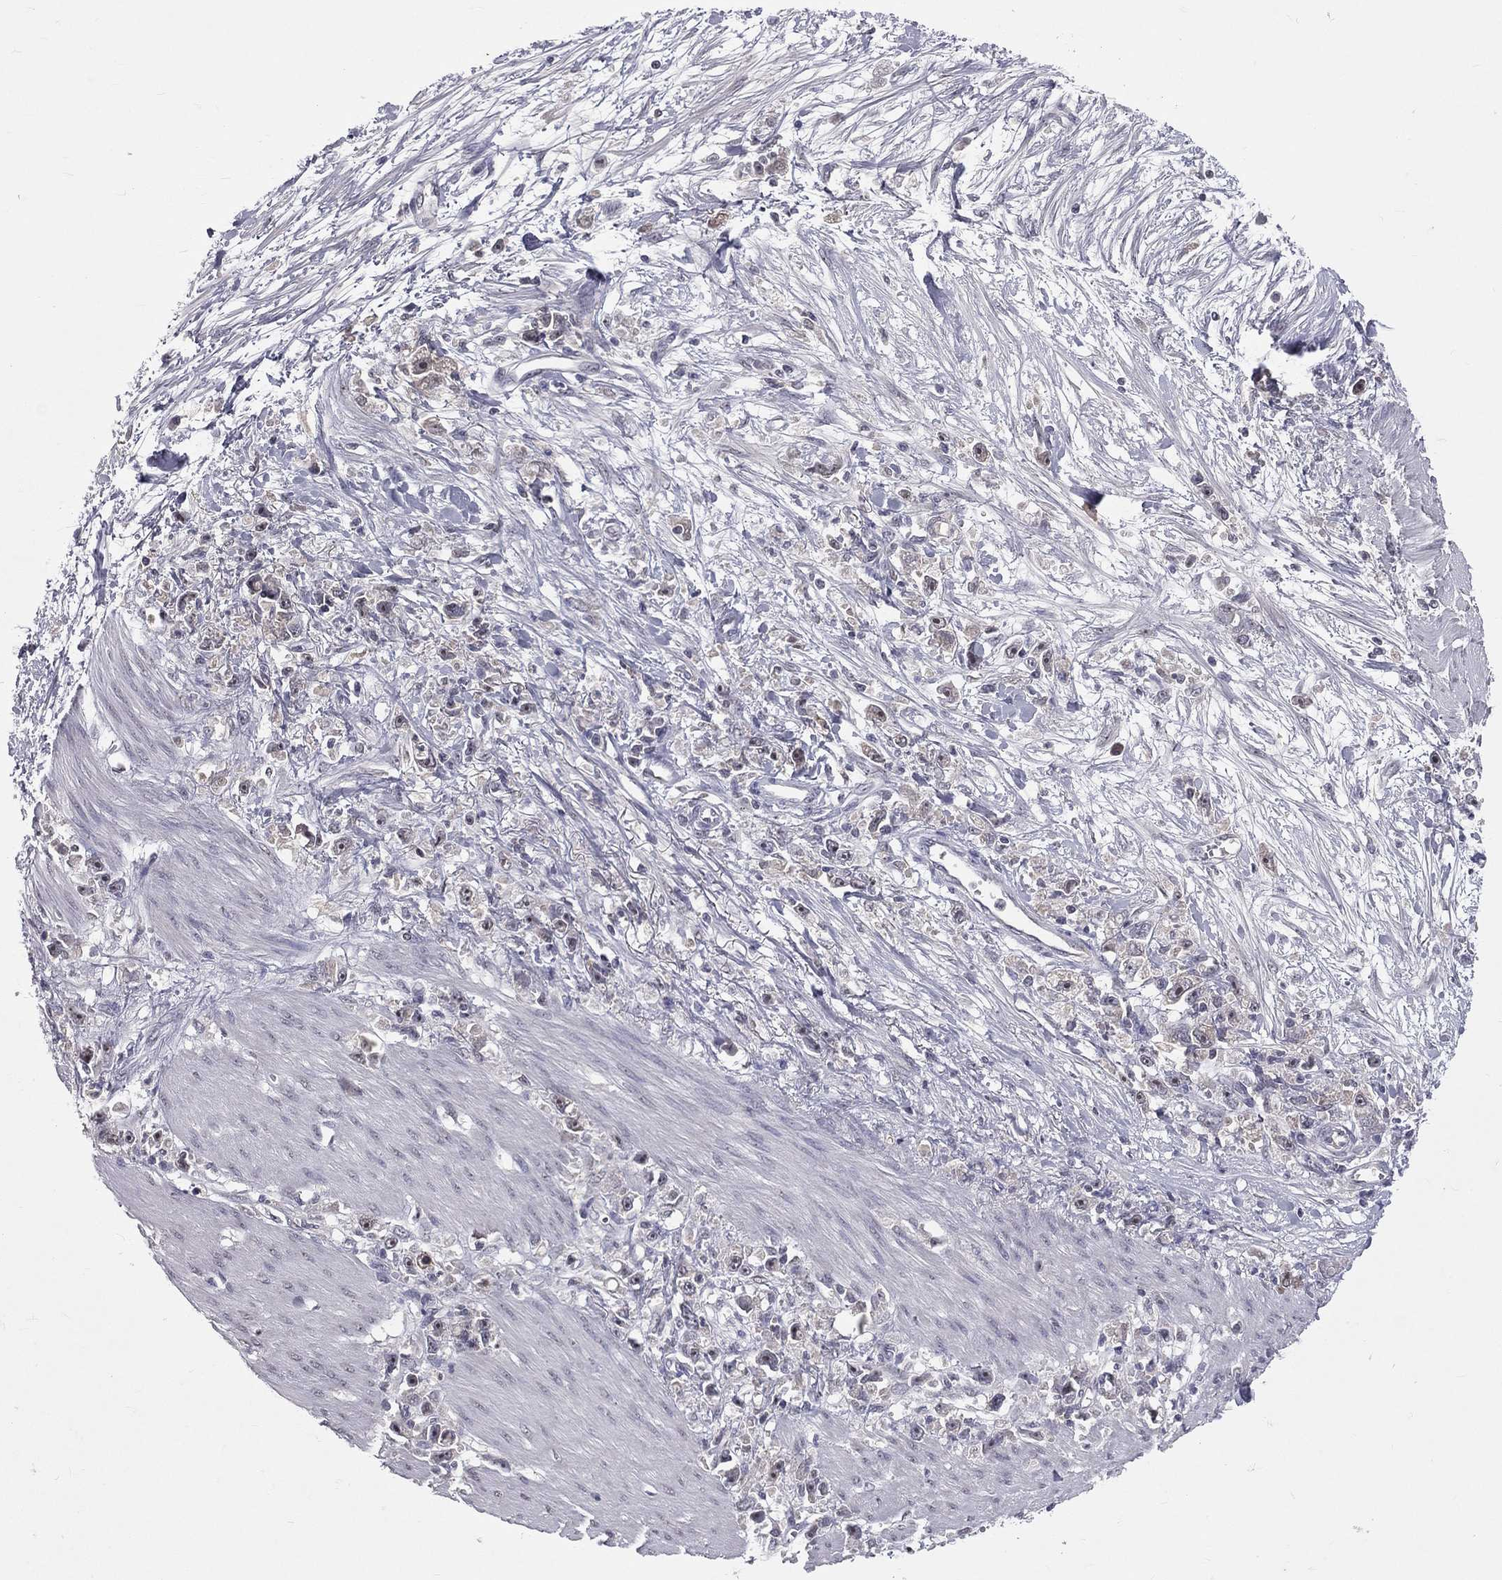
{"staining": {"intensity": "negative", "quantity": "none", "location": "none"}, "tissue": "stomach cancer", "cell_type": "Tumor cells", "image_type": "cancer", "snomed": [{"axis": "morphology", "description": "Adenocarcinoma, NOS"}, {"axis": "topography", "description": "Stomach"}], "caption": "Tumor cells show no significant protein positivity in adenocarcinoma (stomach).", "gene": "DSG4", "patient": {"sex": "female", "age": 59}}